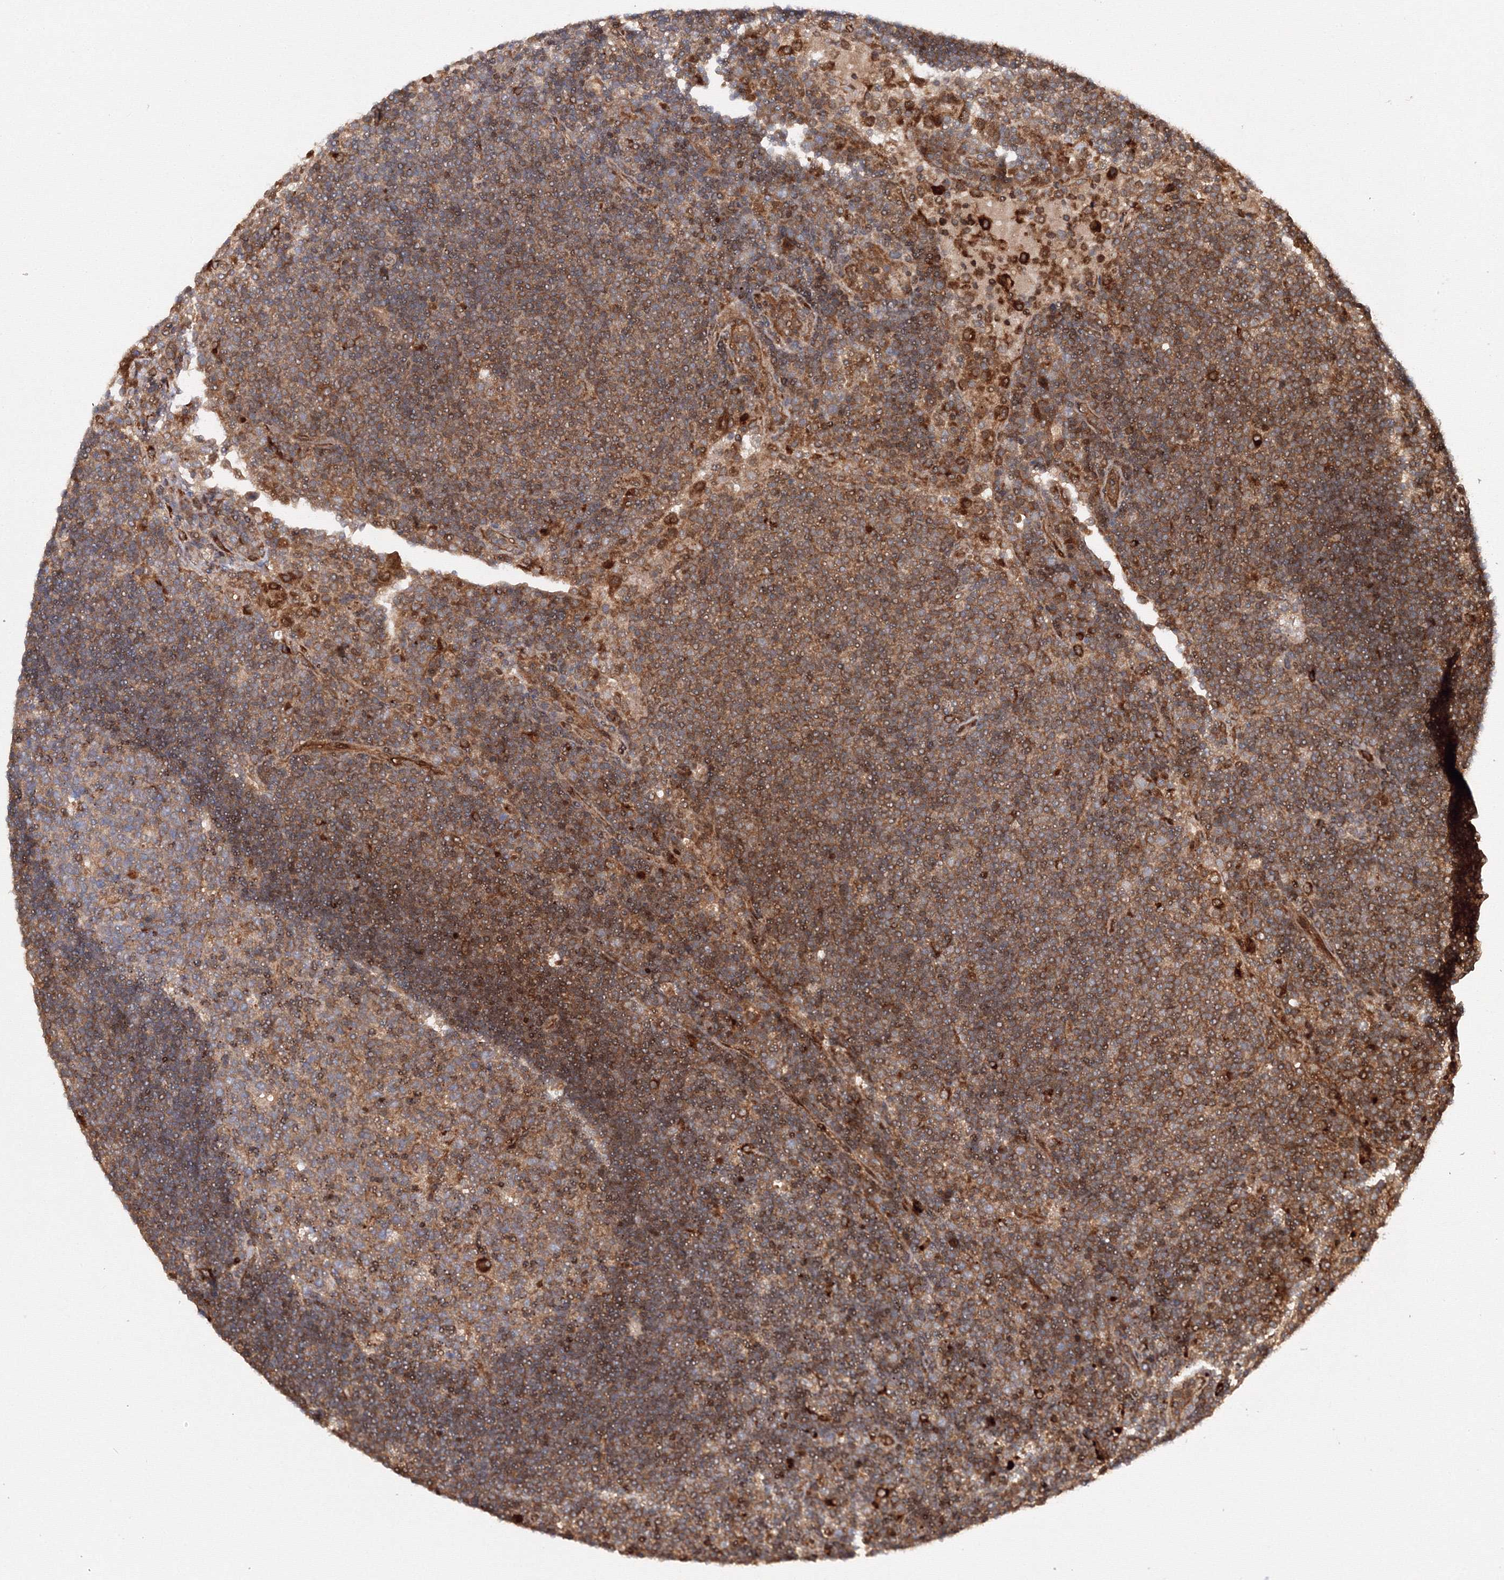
{"staining": {"intensity": "weak", "quantity": ">75%", "location": "cytoplasmic/membranous"}, "tissue": "lymph node", "cell_type": "Germinal center cells", "image_type": "normal", "snomed": [{"axis": "morphology", "description": "Normal tissue, NOS"}, {"axis": "topography", "description": "Lymph node"}], "caption": "Immunohistochemistry (DAB) staining of benign lymph node displays weak cytoplasmic/membranous protein expression in approximately >75% of germinal center cells.", "gene": "DCTD", "patient": {"sex": "female", "age": 53}}